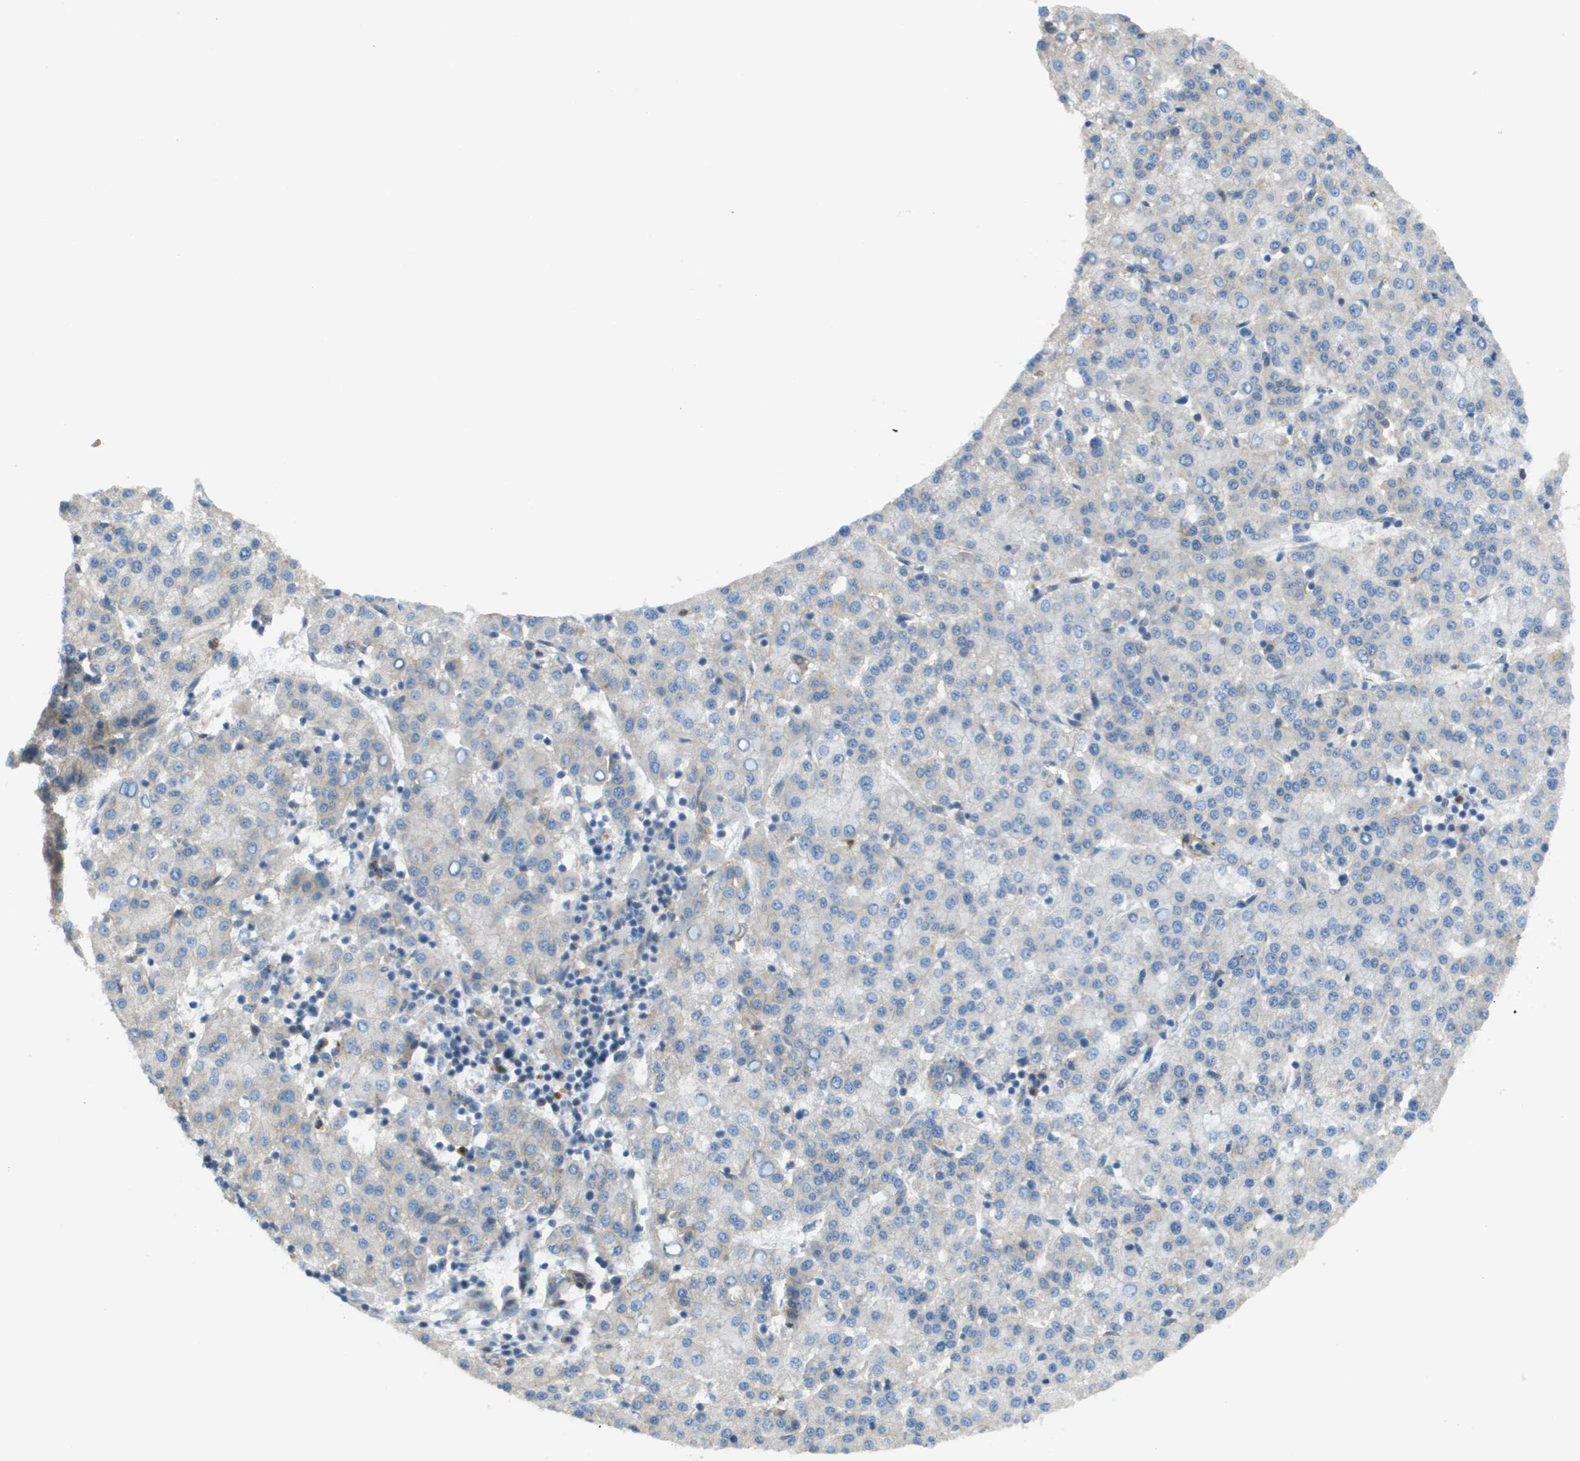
{"staining": {"intensity": "negative", "quantity": "none", "location": "none"}, "tissue": "liver cancer", "cell_type": "Tumor cells", "image_type": "cancer", "snomed": [{"axis": "morphology", "description": "Carcinoma, Hepatocellular, NOS"}, {"axis": "topography", "description": "Liver"}], "caption": "The micrograph shows no significant staining in tumor cells of liver cancer.", "gene": "MYH11", "patient": {"sex": "female", "age": 58}}